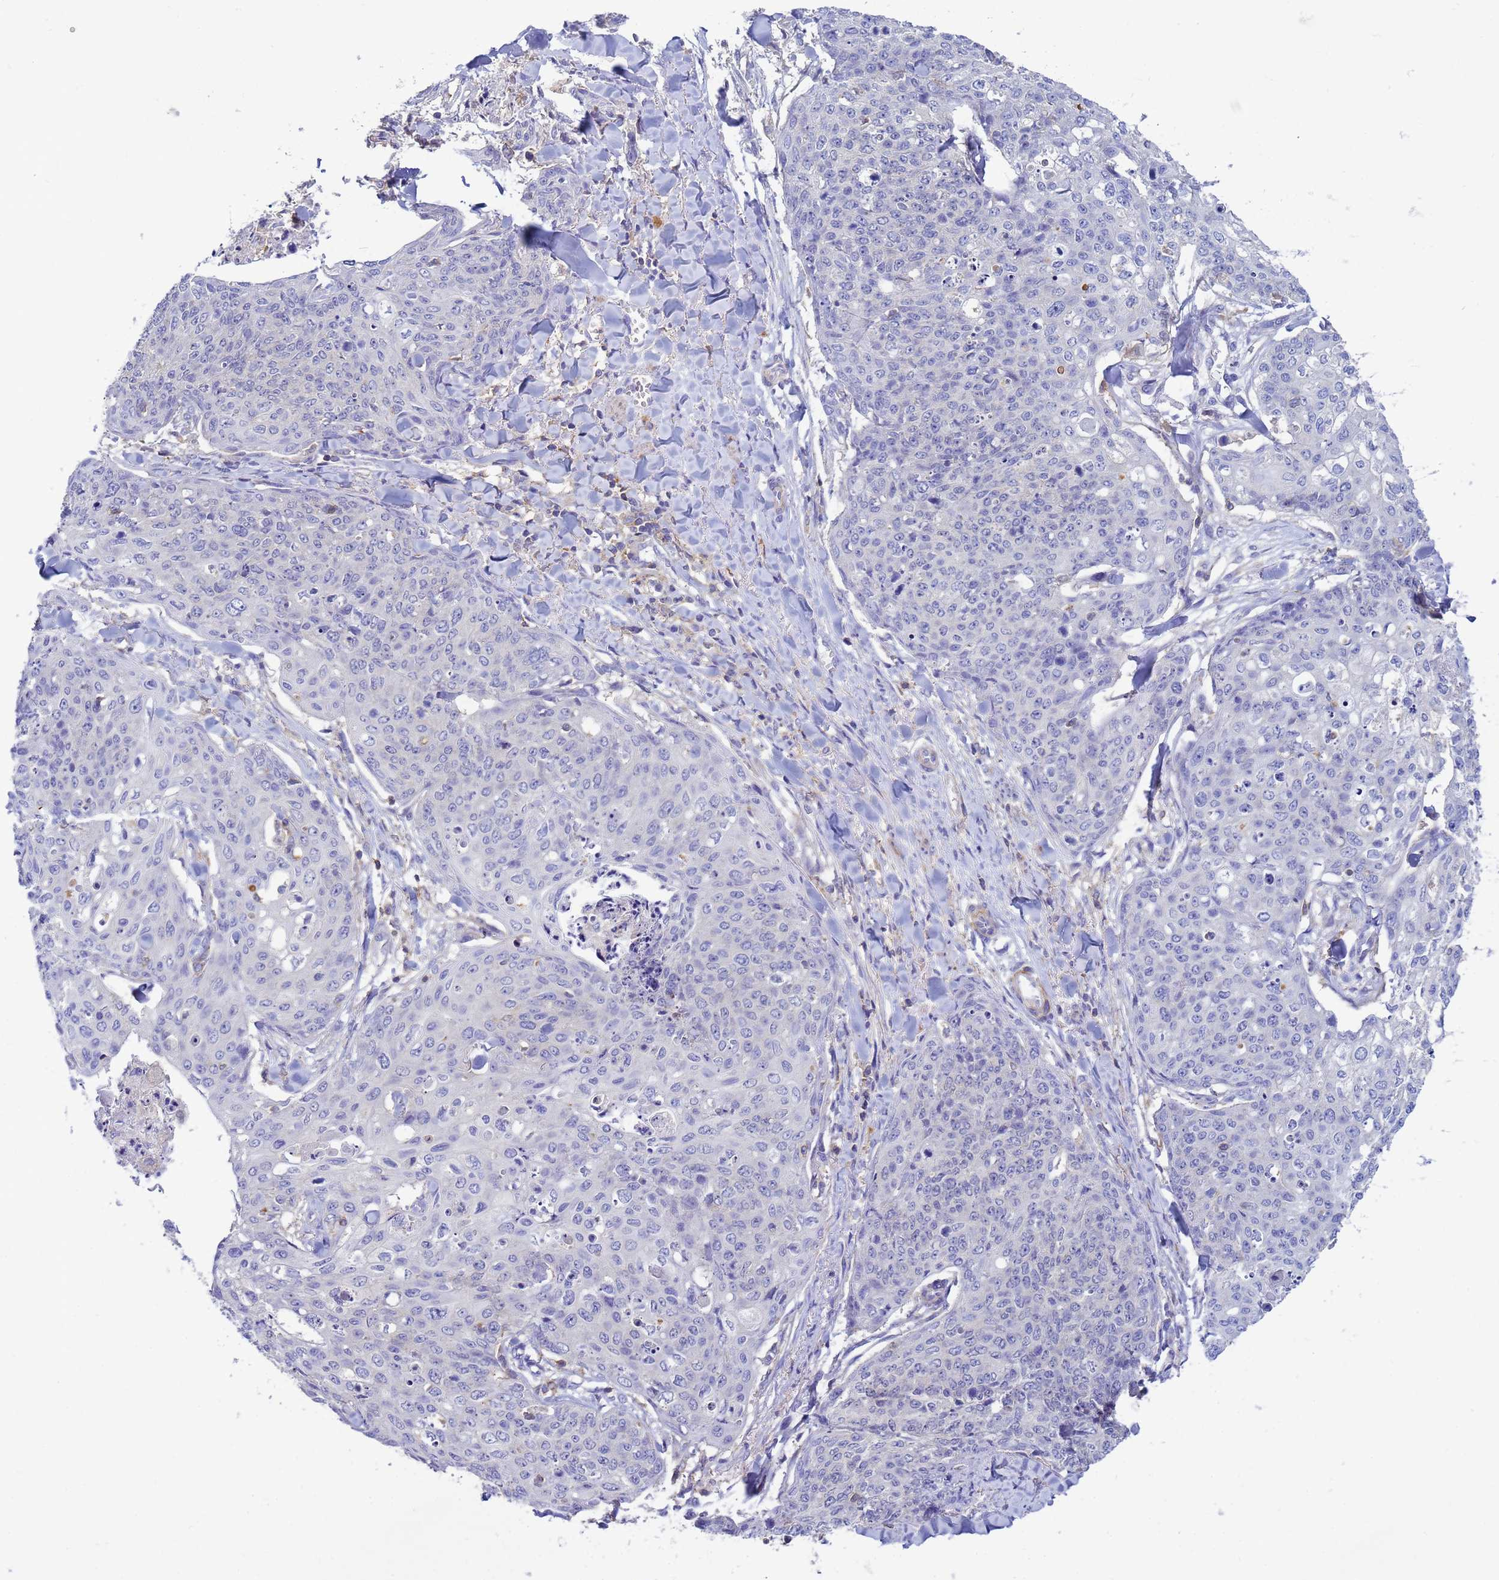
{"staining": {"intensity": "negative", "quantity": "none", "location": "none"}, "tissue": "skin cancer", "cell_type": "Tumor cells", "image_type": "cancer", "snomed": [{"axis": "morphology", "description": "Squamous cell carcinoma, NOS"}, {"axis": "topography", "description": "Skin"}, {"axis": "topography", "description": "Vulva"}], "caption": "A histopathology image of human skin cancer (squamous cell carcinoma) is negative for staining in tumor cells. Brightfield microscopy of IHC stained with DAB (brown) and hematoxylin (blue), captured at high magnification.", "gene": "KLHL13", "patient": {"sex": "female", "age": 85}}